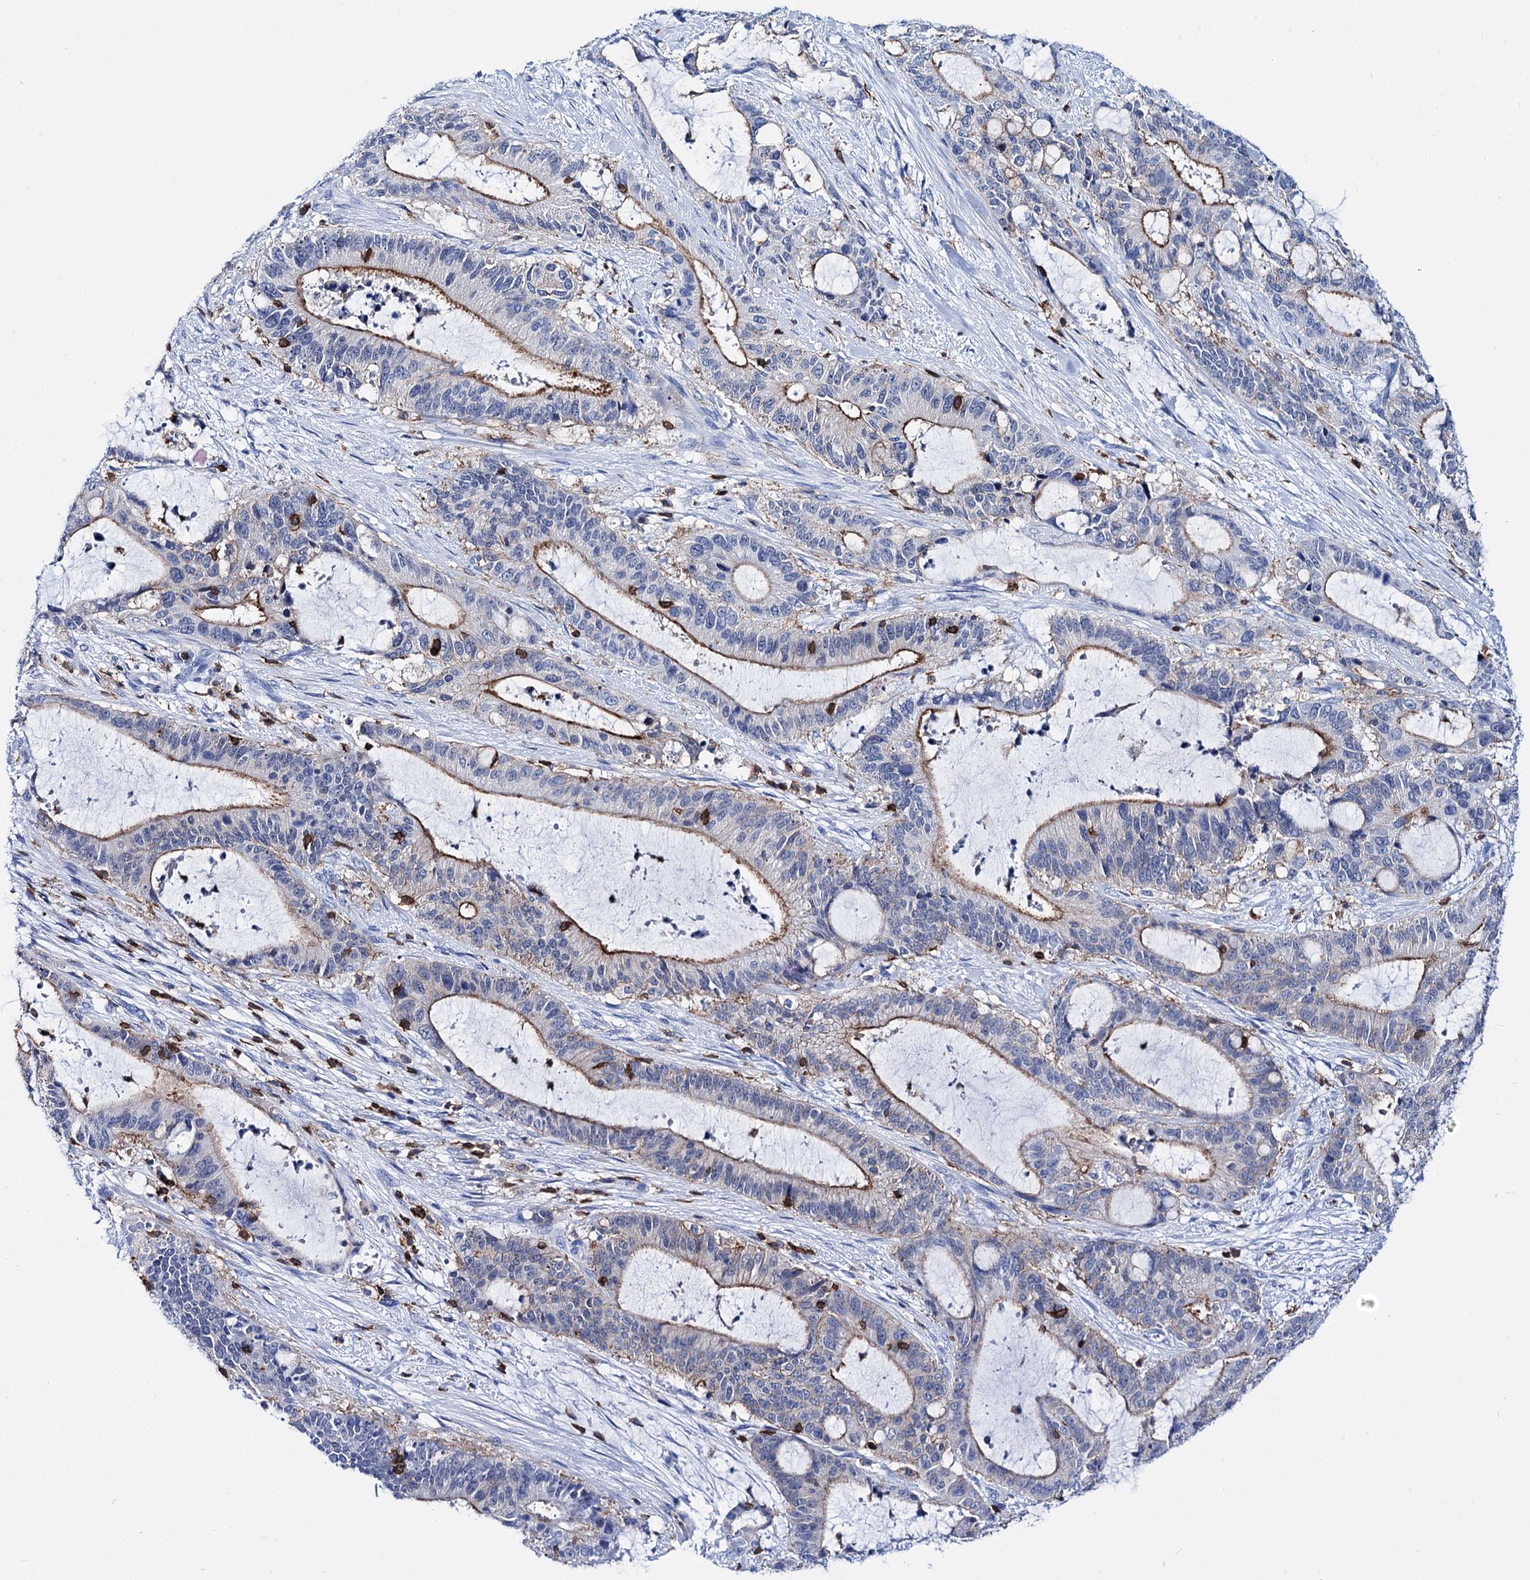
{"staining": {"intensity": "moderate", "quantity": "25%-75%", "location": "cytoplasmic/membranous"}, "tissue": "liver cancer", "cell_type": "Tumor cells", "image_type": "cancer", "snomed": [{"axis": "morphology", "description": "Normal tissue, NOS"}, {"axis": "morphology", "description": "Cholangiocarcinoma"}, {"axis": "topography", "description": "Liver"}, {"axis": "topography", "description": "Peripheral nerve tissue"}], "caption": "Immunohistochemistry of liver cancer reveals medium levels of moderate cytoplasmic/membranous expression in approximately 25%-75% of tumor cells. The protein is stained brown, and the nuclei are stained in blue (DAB IHC with brightfield microscopy, high magnification).", "gene": "DEF6", "patient": {"sex": "female", "age": 73}}